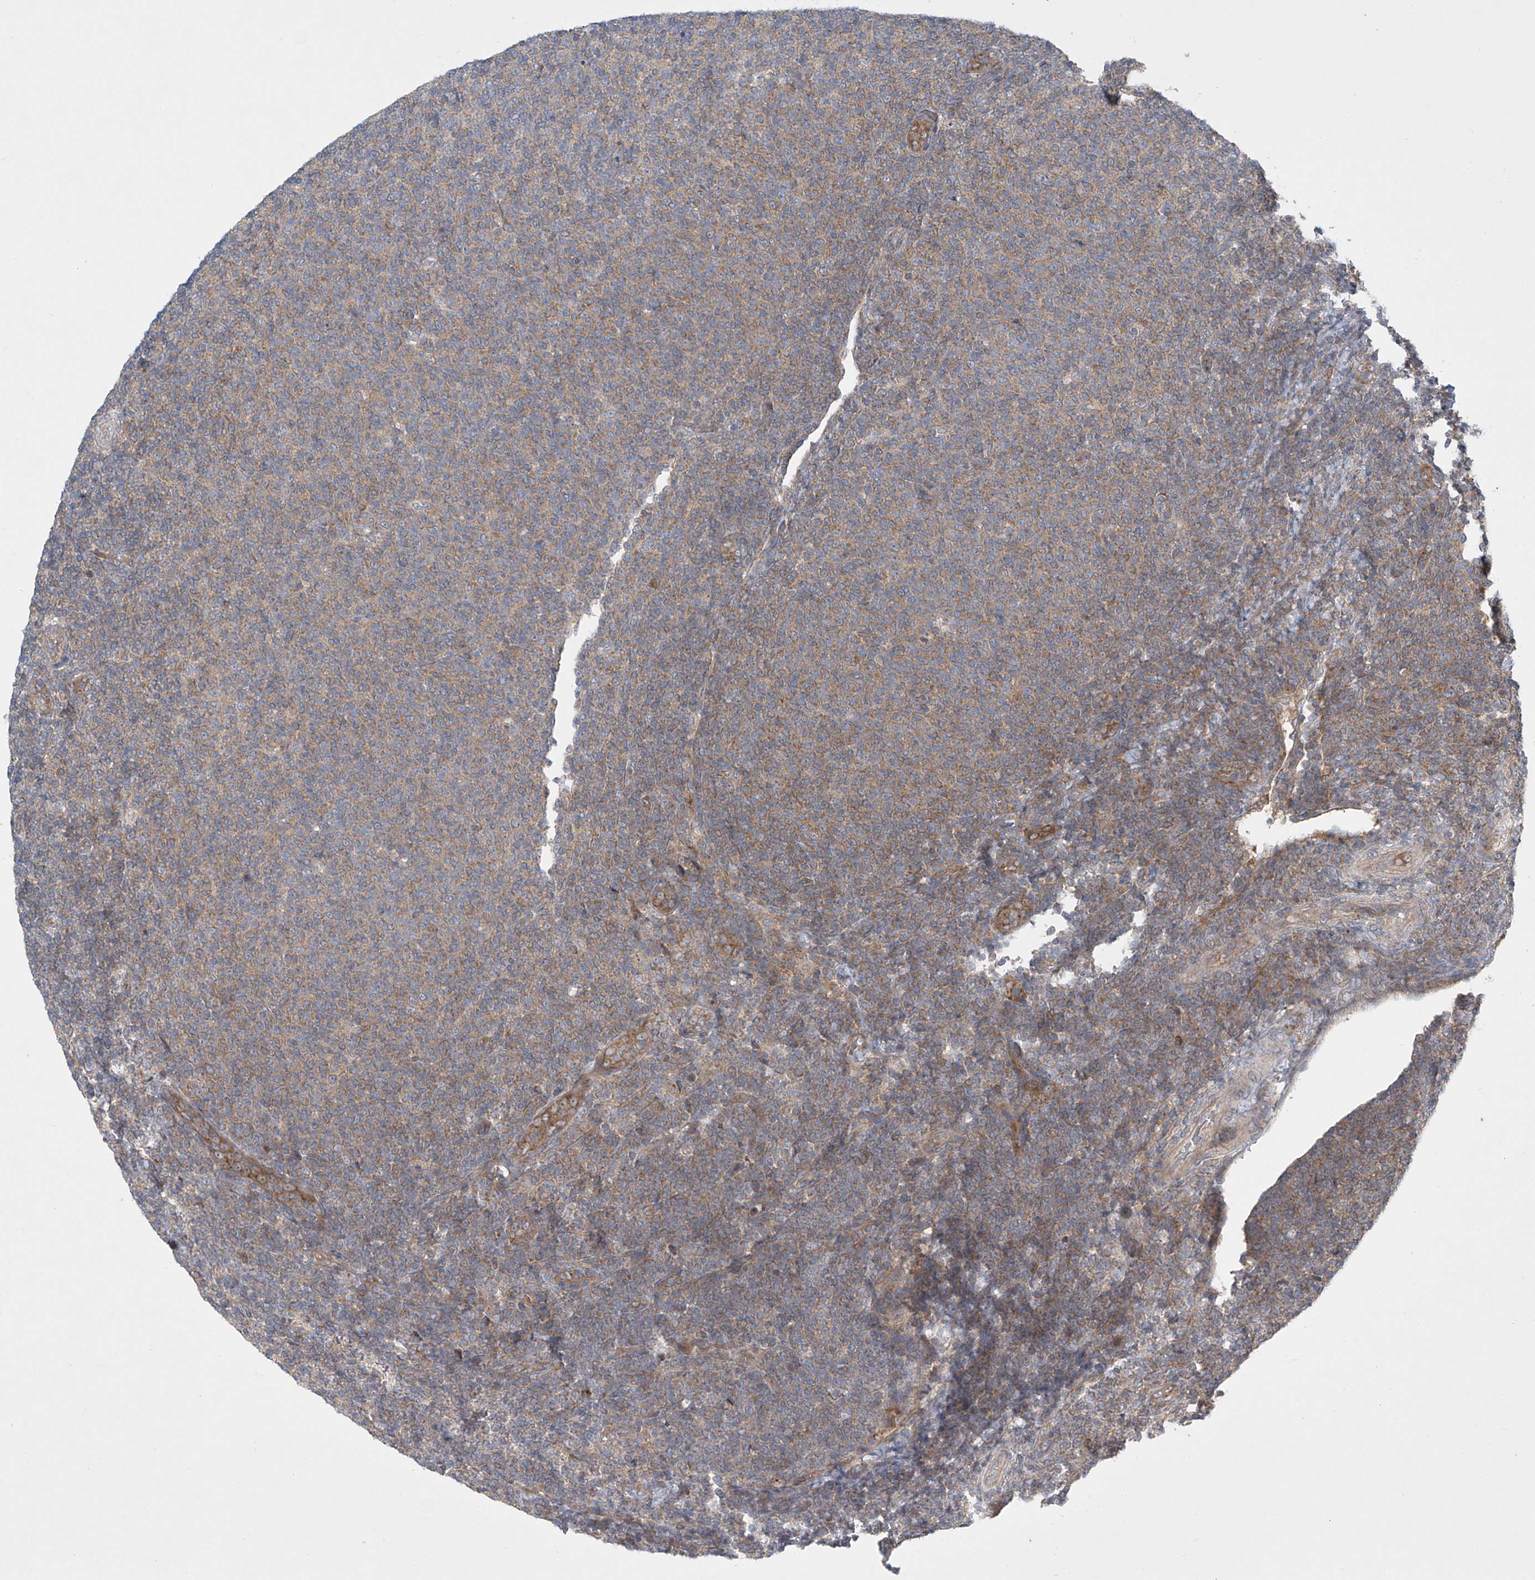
{"staining": {"intensity": "moderate", "quantity": ">75%", "location": "cytoplasmic/membranous"}, "tissue": "lymphoma", "cell_type": "Tumor cells", "image_type": "cancer", "snomed": [{"axis": "morphology", "description": "Malignant lymphoma, non-Hodgkin's type, Low grade"}, {"axis": "topography", "description": "Lymph node"}], "caption": "A brown stain highlights moderate cytoplasmic/membranous positivity of a protein in lymphoma tumor cells. (DAB IHC with brightfield microscopy, high magnification).", "gene": "TJAP1", "patient": {"sex": "male", "age": 66}}